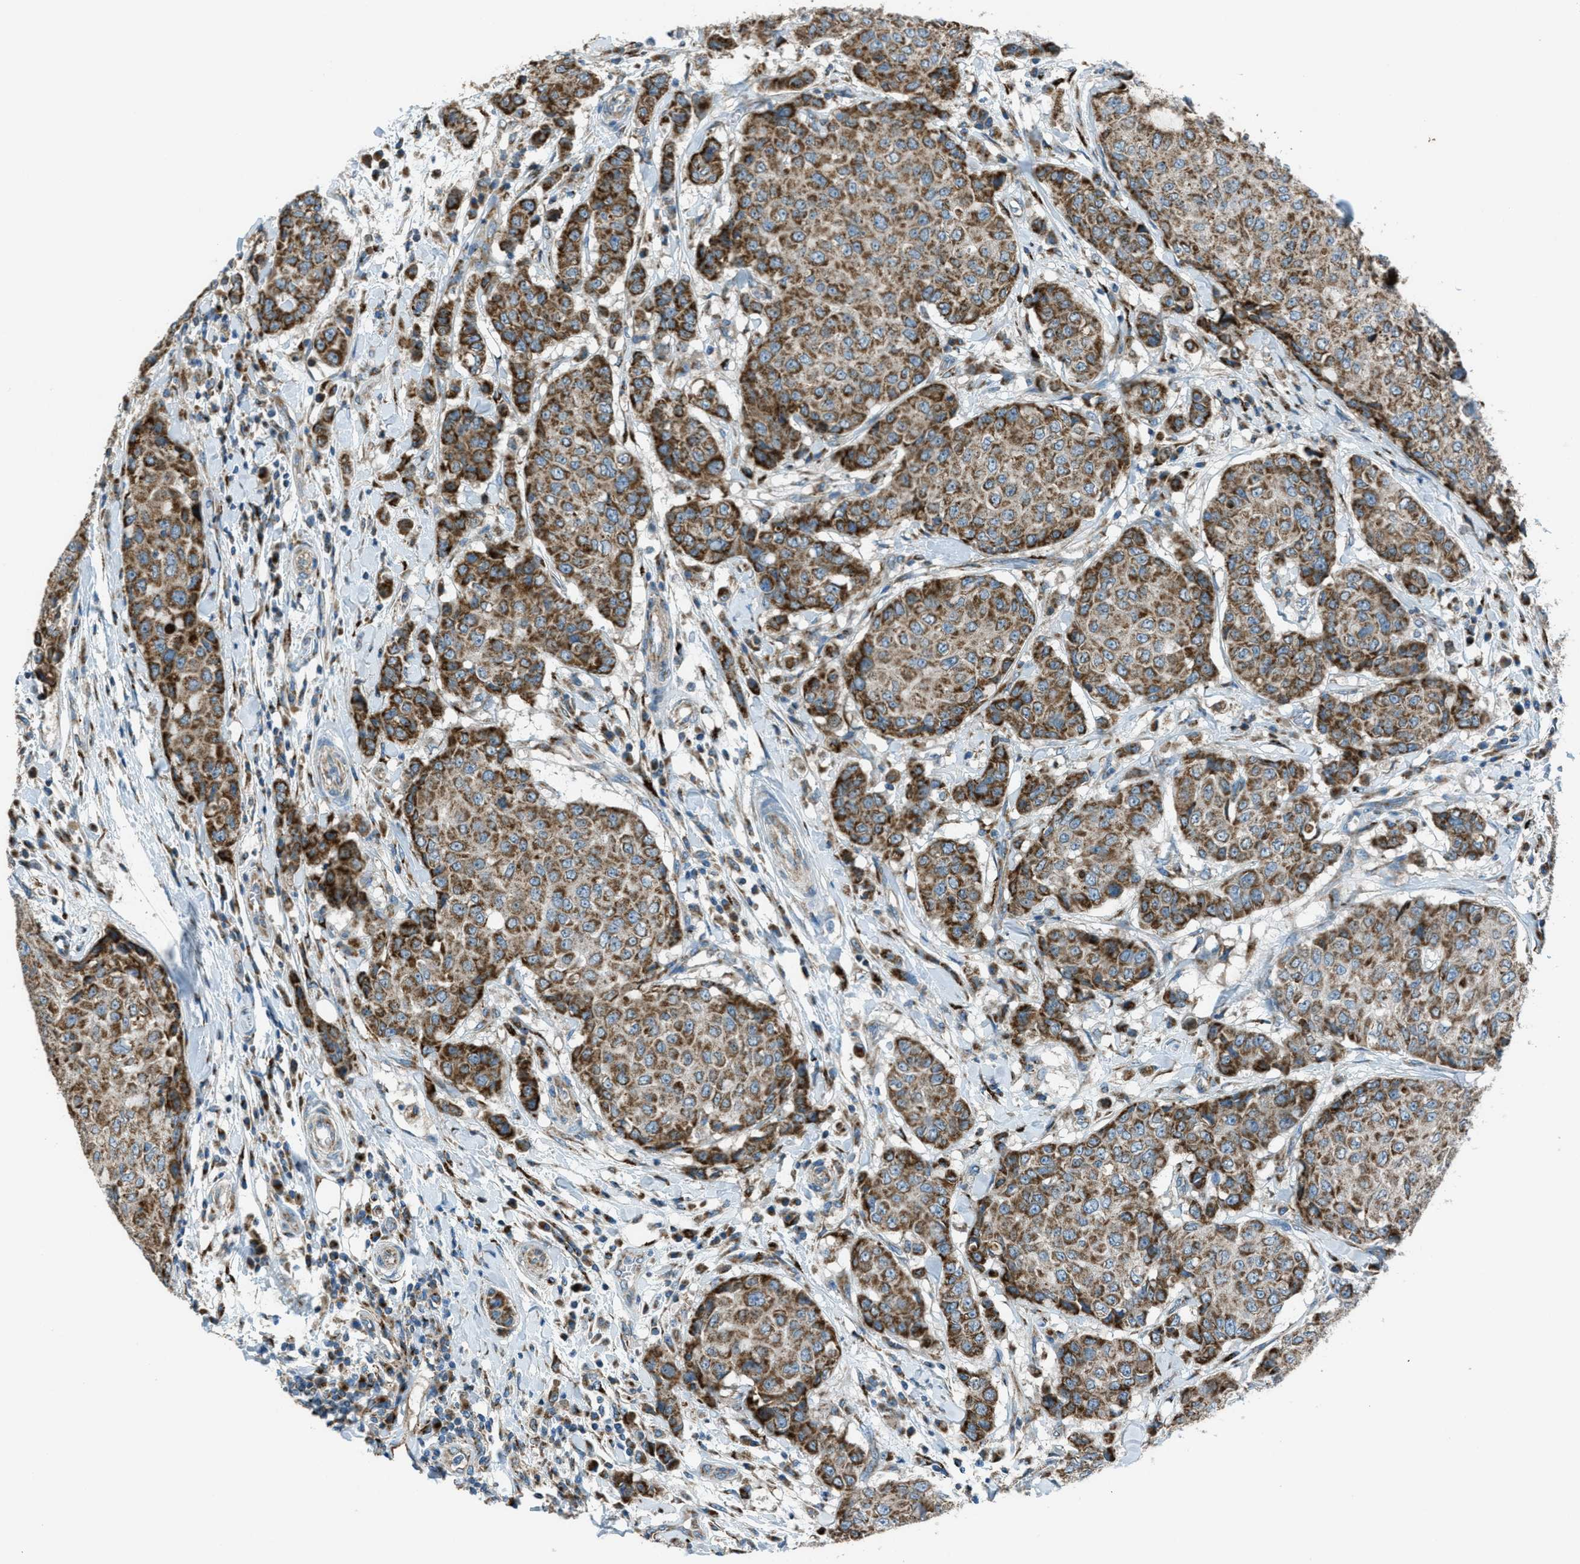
{"staining": {"intensity": "strong", "quantity": ">75%", "location": "cytoplasmic/membranous"}, "tissue": "breast cancer", "cell_type": "Tumor cells", "image_type": "cancer", "snomed": [{"axis": "morphology", "description": "Duct carcinoma"}, {"axis": "topography", "description": "Breast"}], "caption": "There is high levels of strong cytoplasmic/membranous expression in tumor cells of invasive ductal carcinoma (breast), as demonstrated by immunohistochemical staining (brown color).", "gene": "BCKDK", "patient": {"sex": "female", "age": 27}}